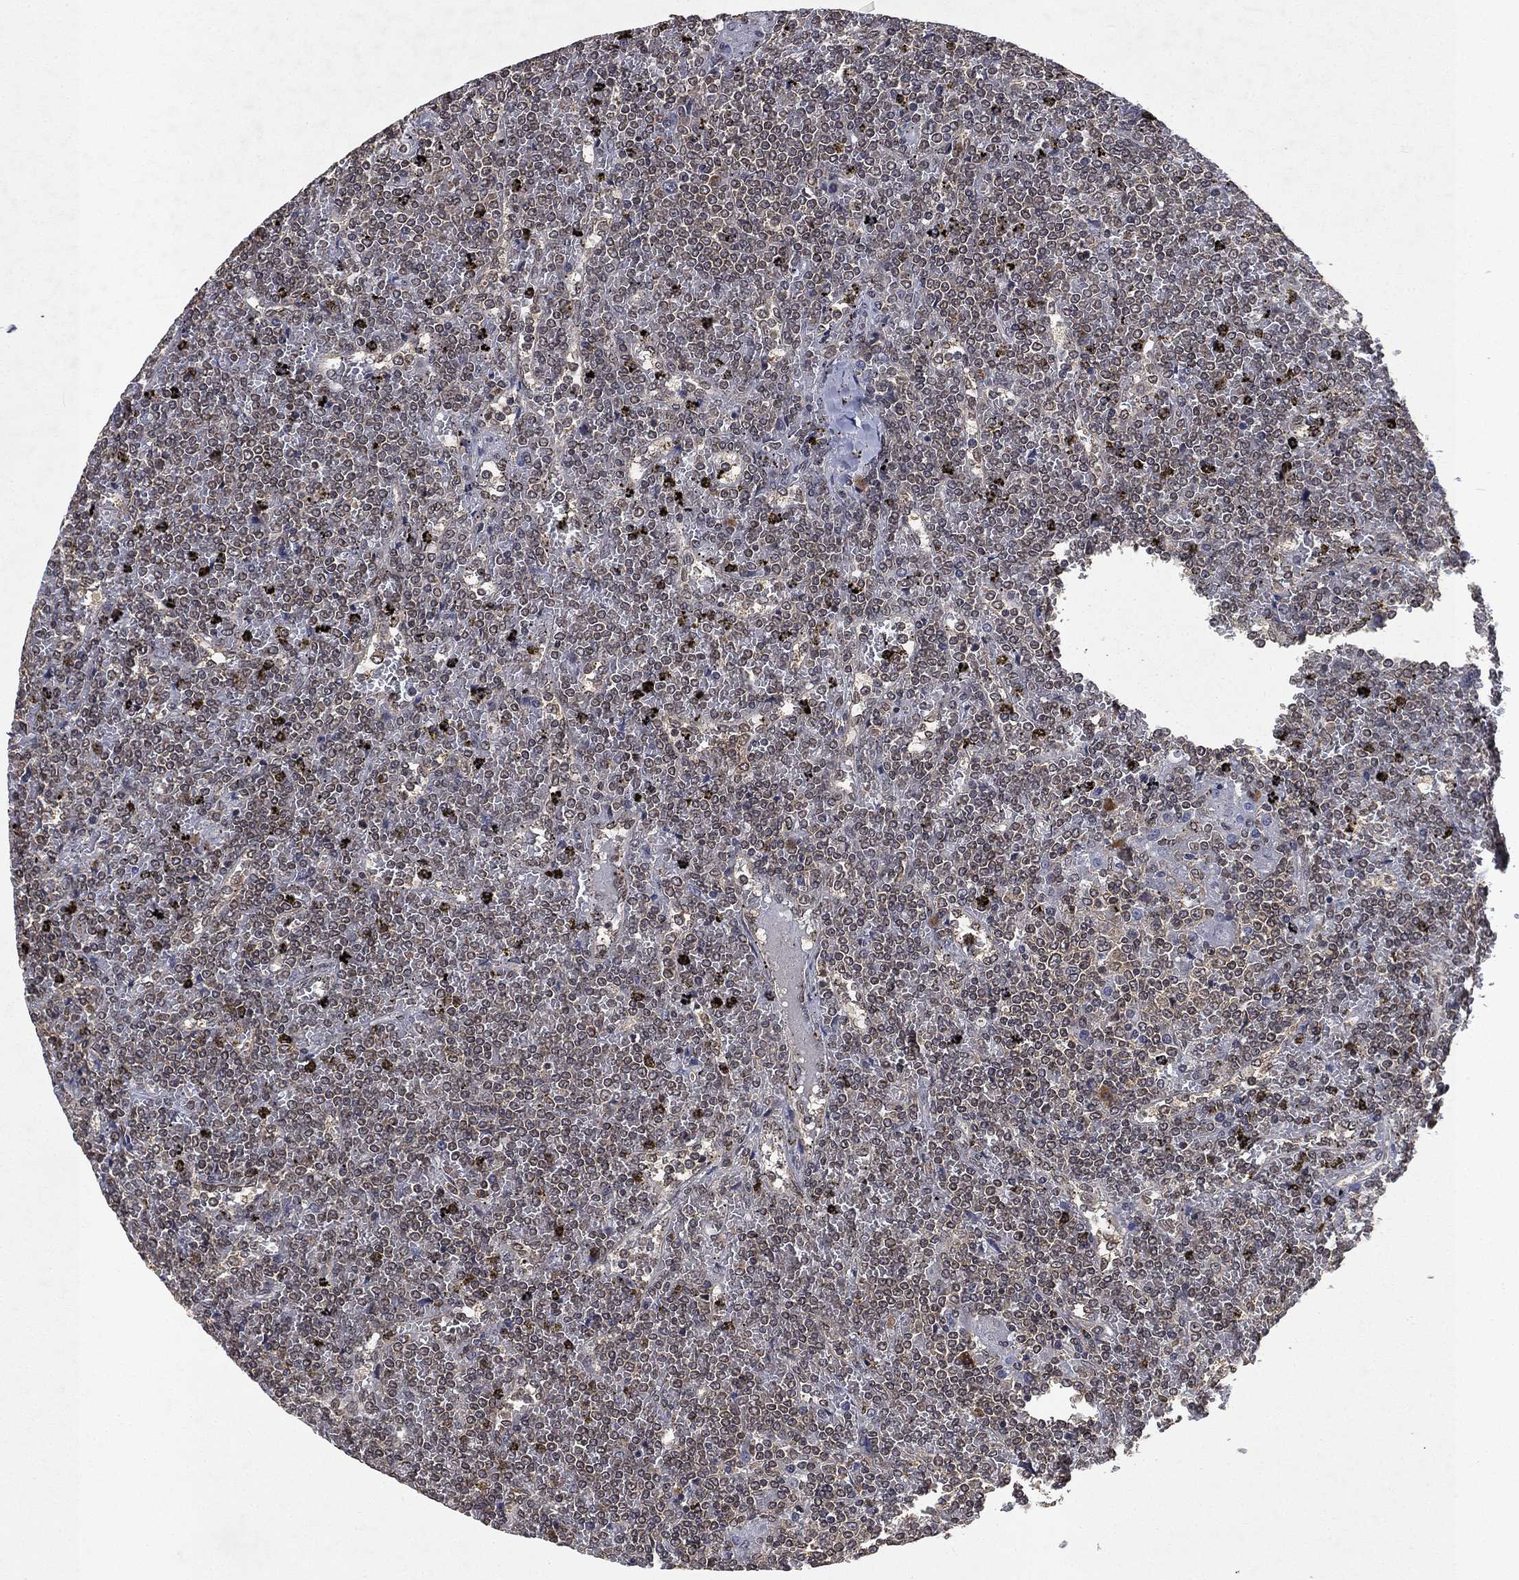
{"staining": {"intensity": "negative", "quantity": "none", "location": "none"}, "tissue": "lymphoma", "cell_type": "Tumor cells", "image_type": "cancer", "snomed": [{"axis": "morphology", "description": "Malignant lymphoma, non-Hodgkin's type, Low grade"}, {"axis": "topography", "description": "Spleen"}], "caption": "Tumor cells show no significant protein expression in lymphoma.", "gene": "UBA5", "patient": {"sex": "female", "age": 19}}